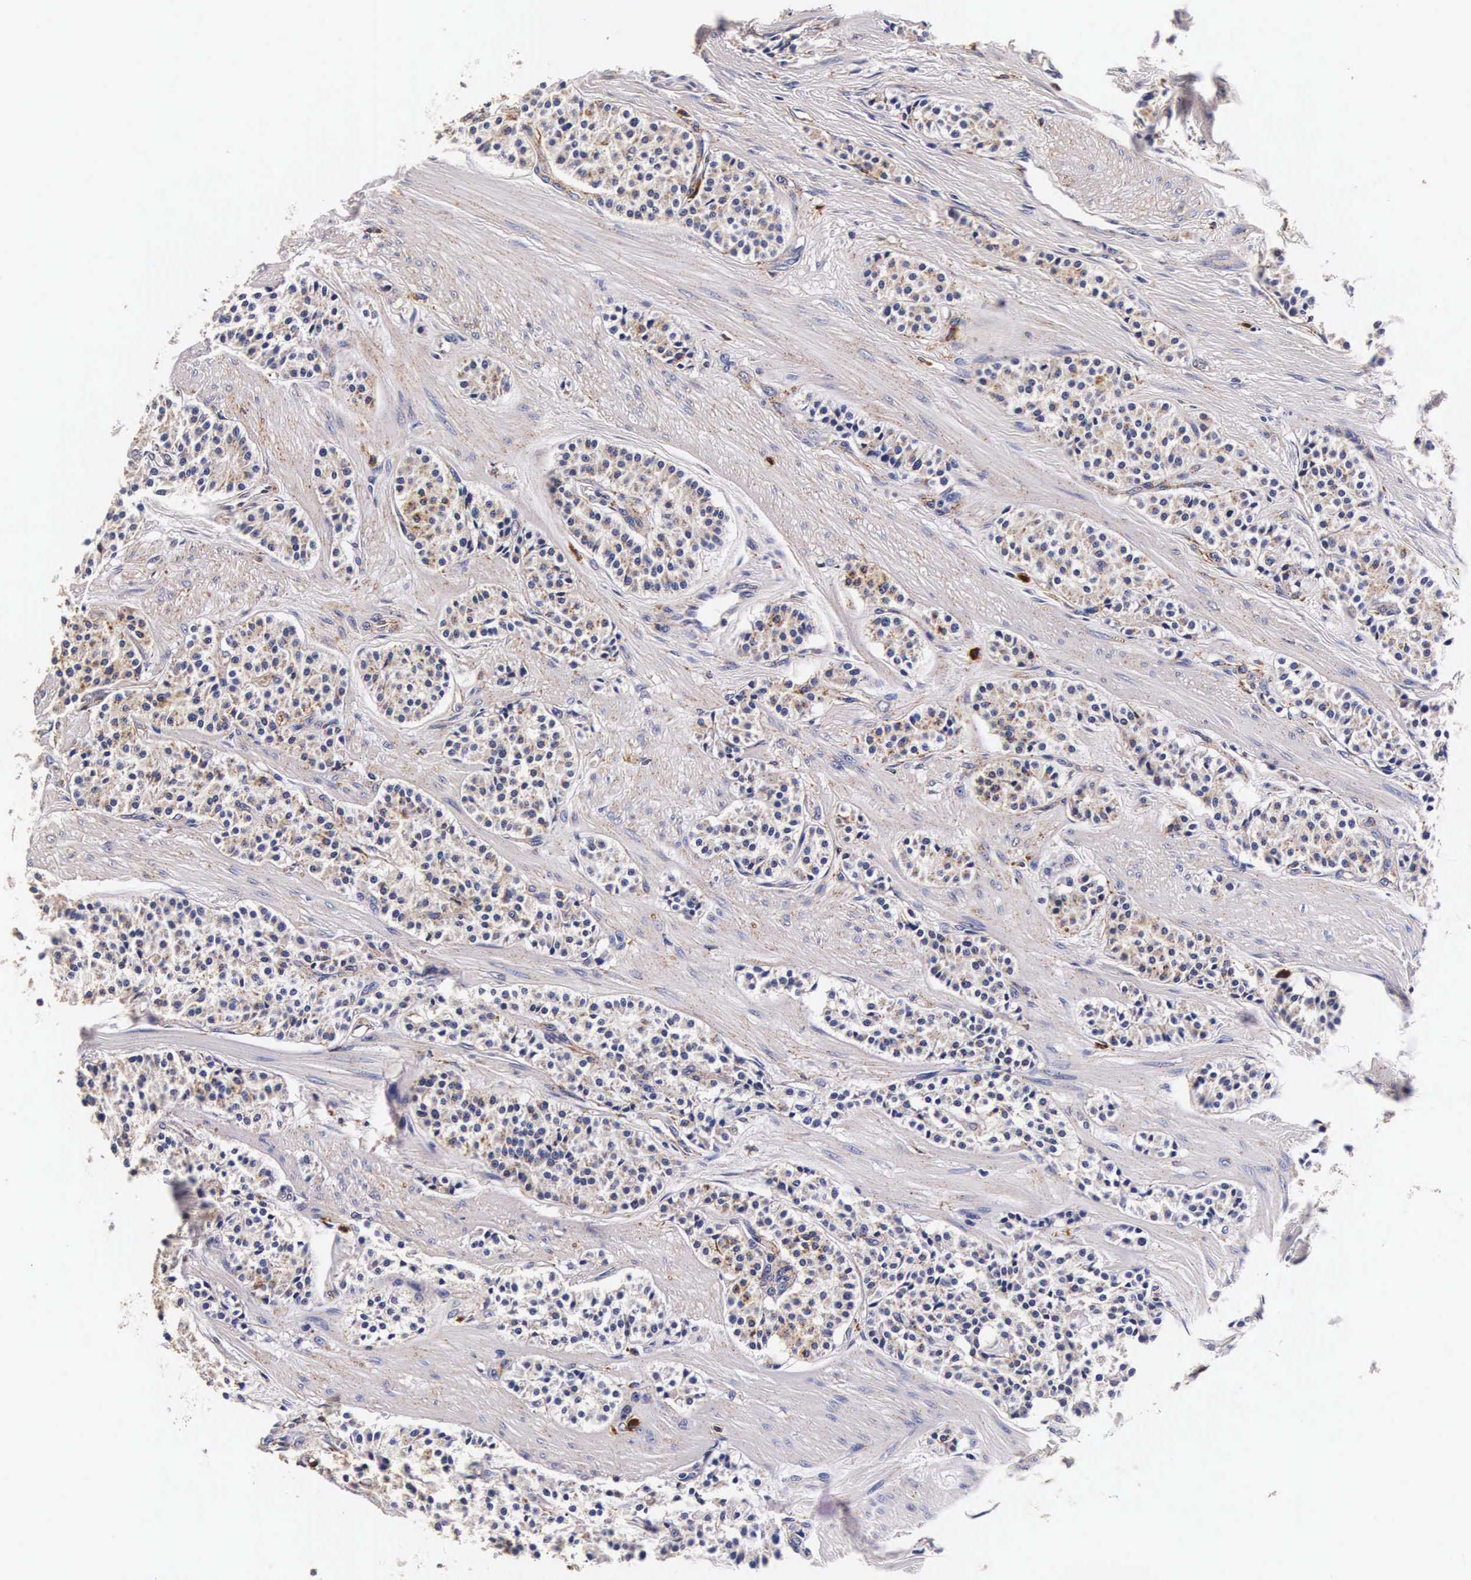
{"staining": {"intensity": "moderate", "quantity": "25%-75%", "location": "cytoplasmic/membranous"}, "tissue": "carcinoid", "cell_type": "Tumor cells", "image_type": "cancer", "snomed": [{"axis": "morphology", "description": "Carcinoid, malignant, NOS"}, {"axis": "topography", "description": "Stomach"}], "caption": "About 25%-75% of tumor cells in malignant carcinoid demonstrate moderate cytoplasmic/membranous protein positivity as visualized by brown immunohistochemical staining.", "gene": "CTSB", "patient": {"sex": "female", "age": 76}}